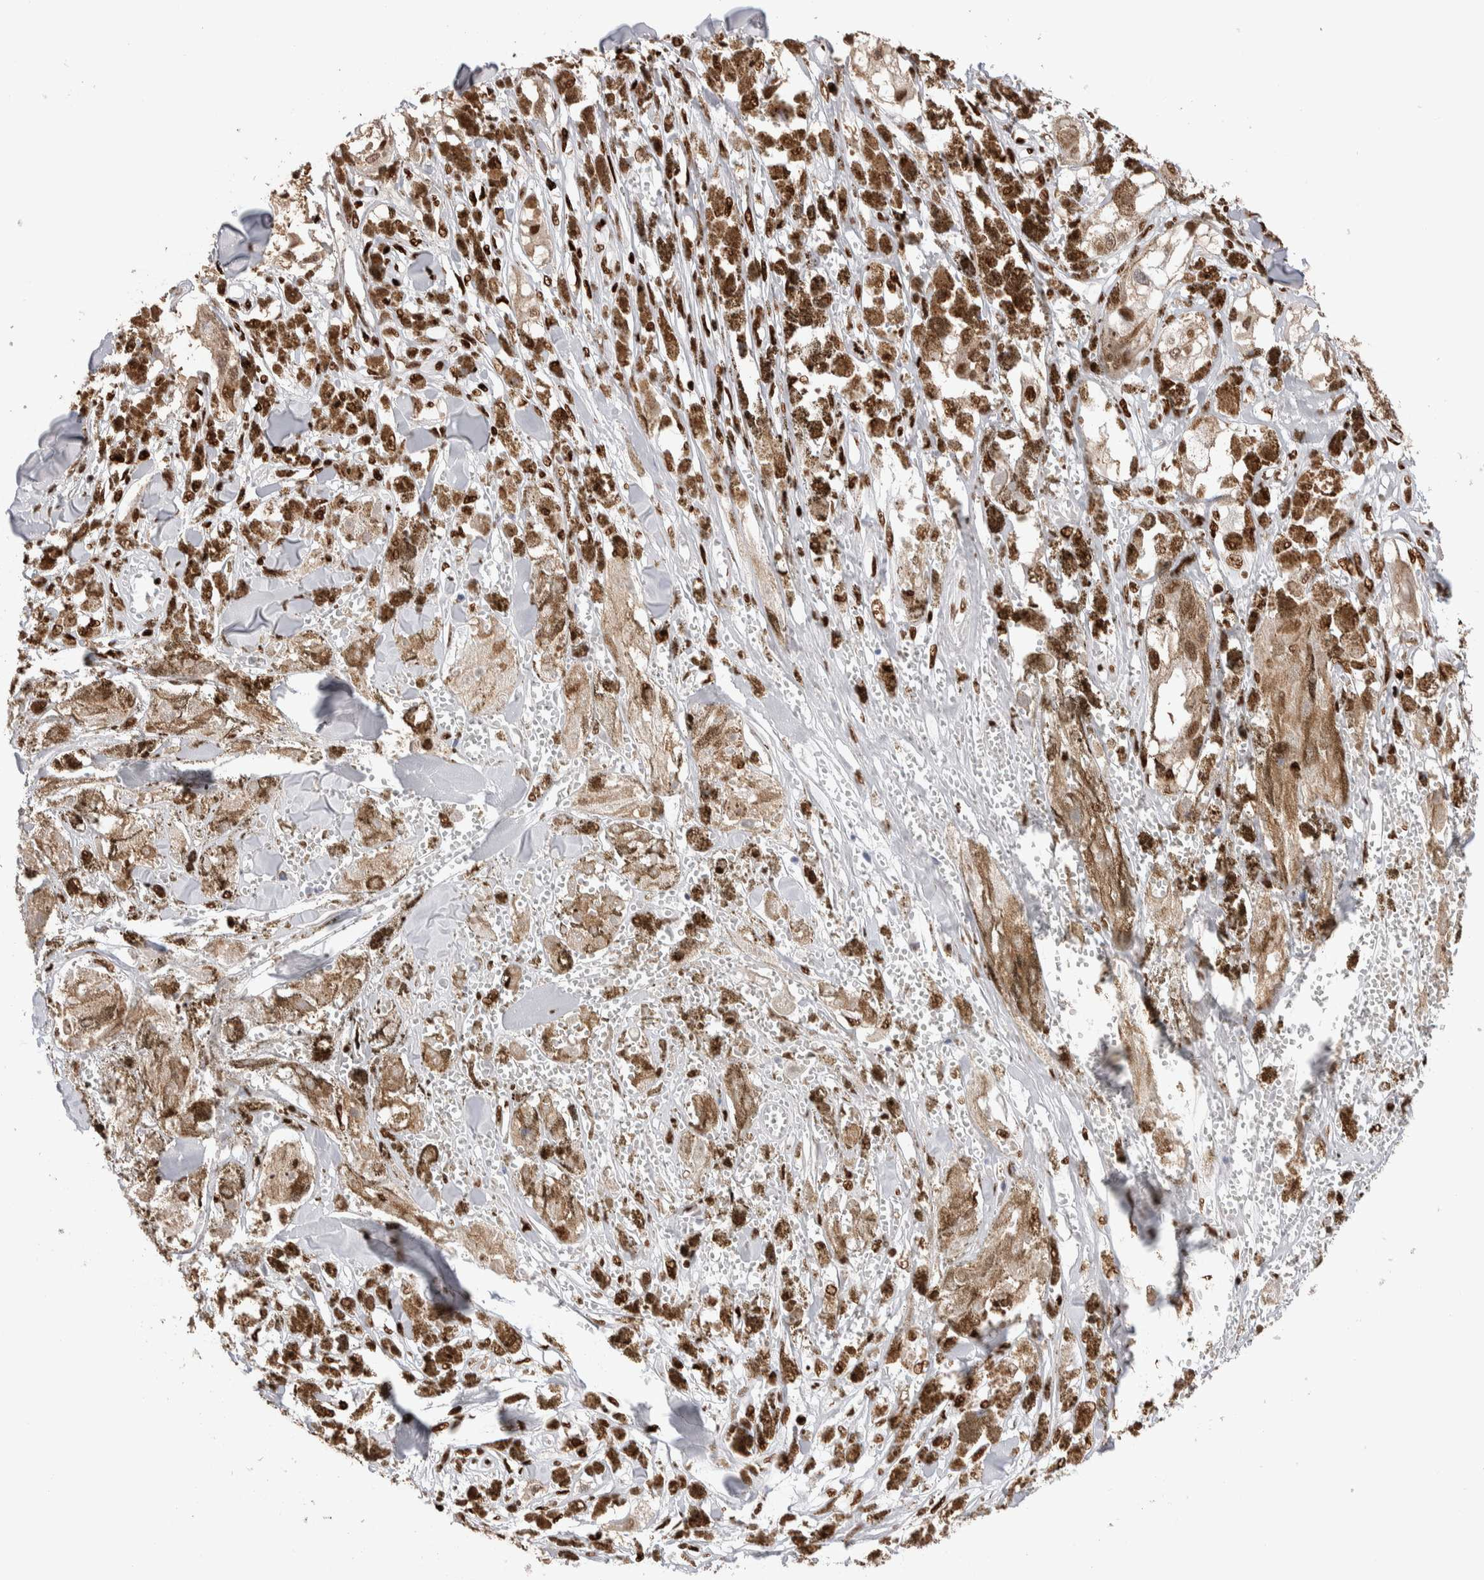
{"staining": {"intensity": "strong", "quantity": ">75%", "location": "cytoplasmic/membranous,nuclear"}, "tissue": "melanoma", "cell_type": "Tumor cells", "image_type": "cancer", "snomed": [{"axis": "morphology", "description": "Malignant melanoma, NOS"}, {"axis": "topography", "description": "Skin"}], "caption": "Malignant melanoma stained with a protein marker exhibits strong staining in tumor cells.", "gene": "RNASEK-C17orf49", "patient": {"sex": "male", "age": 88}}